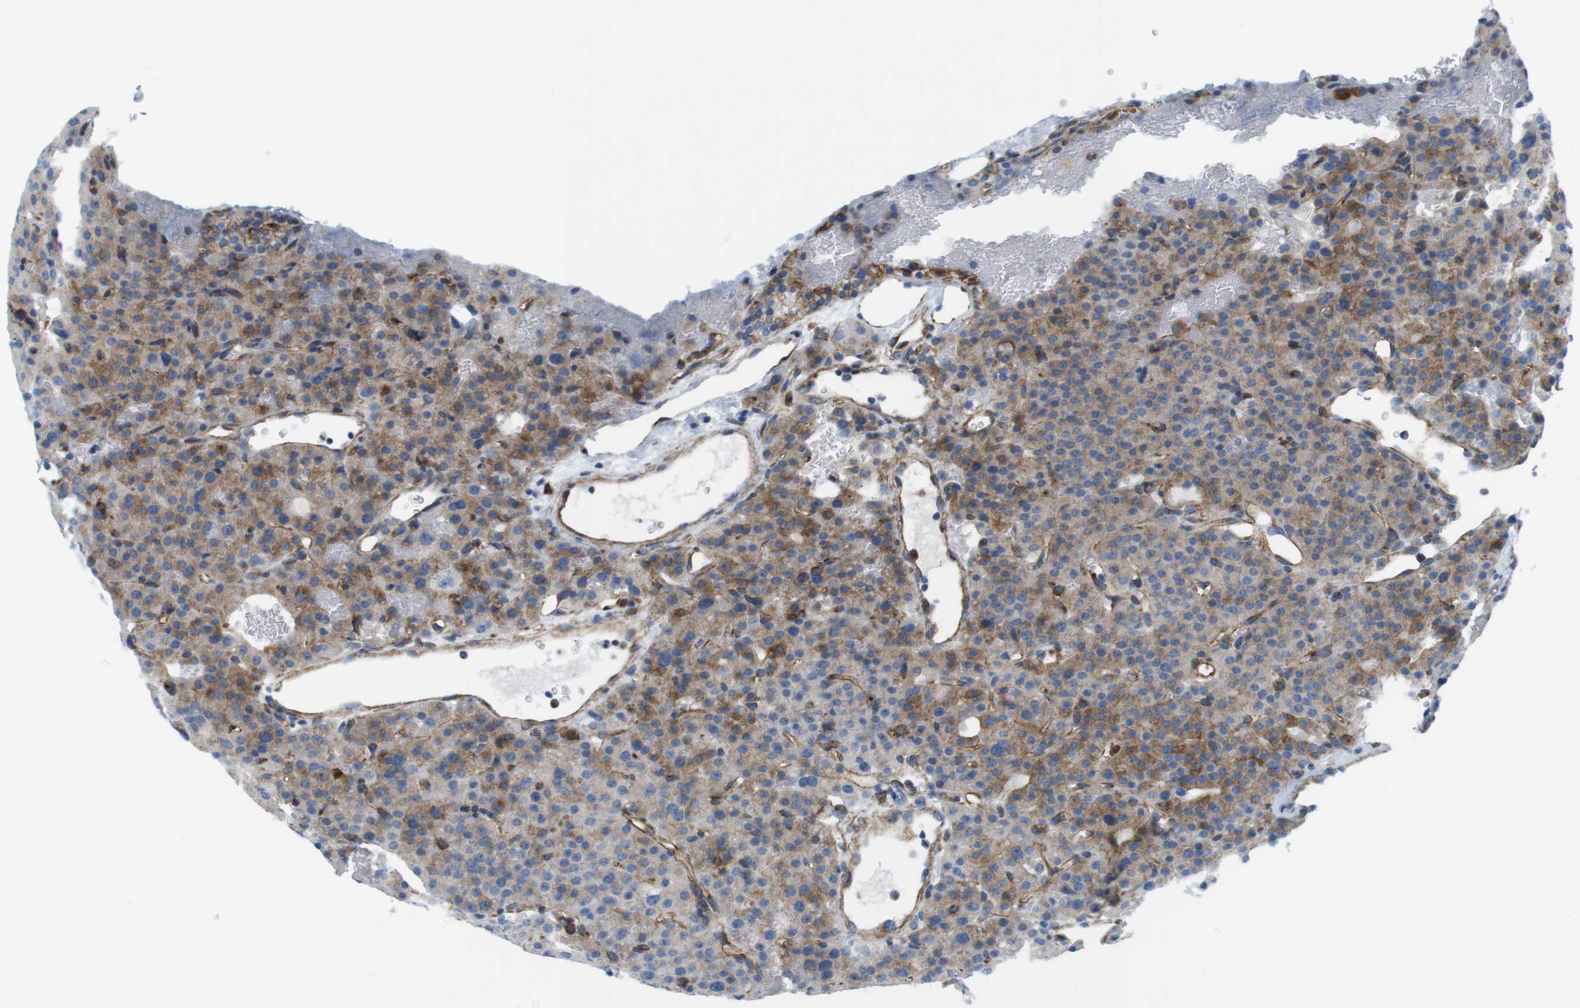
{"staining": {"intensity": "moderate", "quantity": "25%-75%", "location": "cytoplasmic/membranous"}, "tissue": "parathyroid gland", "cell_type": "Glandular cells", "image_type": "normal", "snomed": [{"axis": "morphology", "description": "Normal tissue, NOS"}, {"axis": "morphology", "description": "Adenoma, NOS"}, {"axis": "topography", "description": "Parathyroid gland"}], "caption": "A micrograph of parathyroid gland stained for a protein demonstrates moderate cytoplasmic/membranous brown staining in glandular cells. (DAB (3,3'-diaminobenzidine) = brown stain, brightfield microscopy at high magnification).", "gene": "MYH9", "patient": {"sex": "female", "age": 81}}